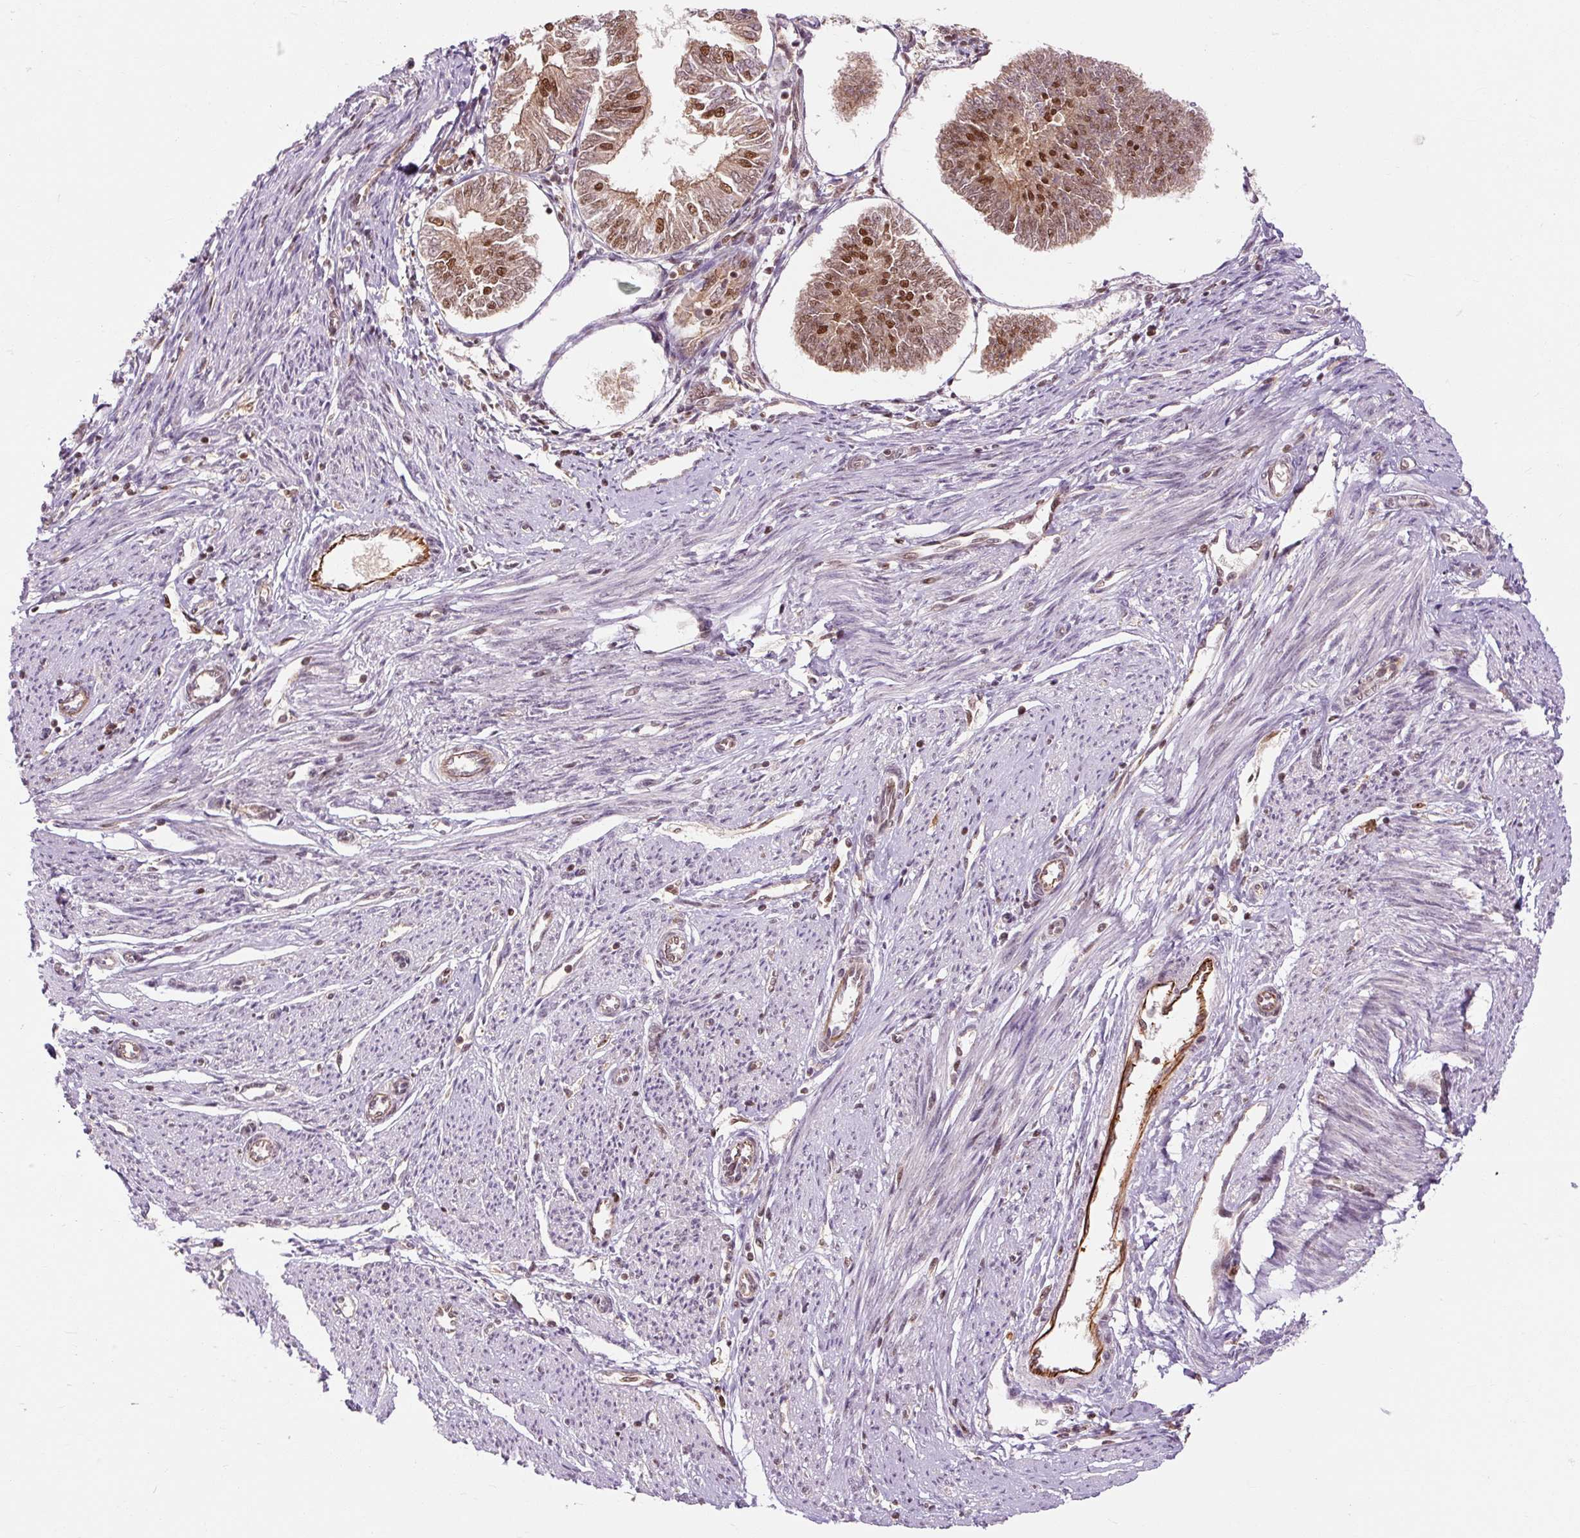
{"staining": {"intensity": "moderate", "quantity": ">75%", "location": "cytoplasmic/membranous,nuclear"}, "tissue": "endometrial cancer", "cell_type": "Tumor cells", "image_type": "cancer", "snomed": [{"axis": "morphology", "description": "Adenocarcinoma, NOS"}, {"axis": "topography", "description": "Endometrium"}], "caption": "Immunohistochemistry (DAB) staining of human endometrial cancer (adenocarcinoma) demonstrates moderate cytoplasmic/membranous and nuclear protein expression in about >75% of tumor cells.", "gene": "CSTF1", "patient": {"sex": "female", "age": 58}}